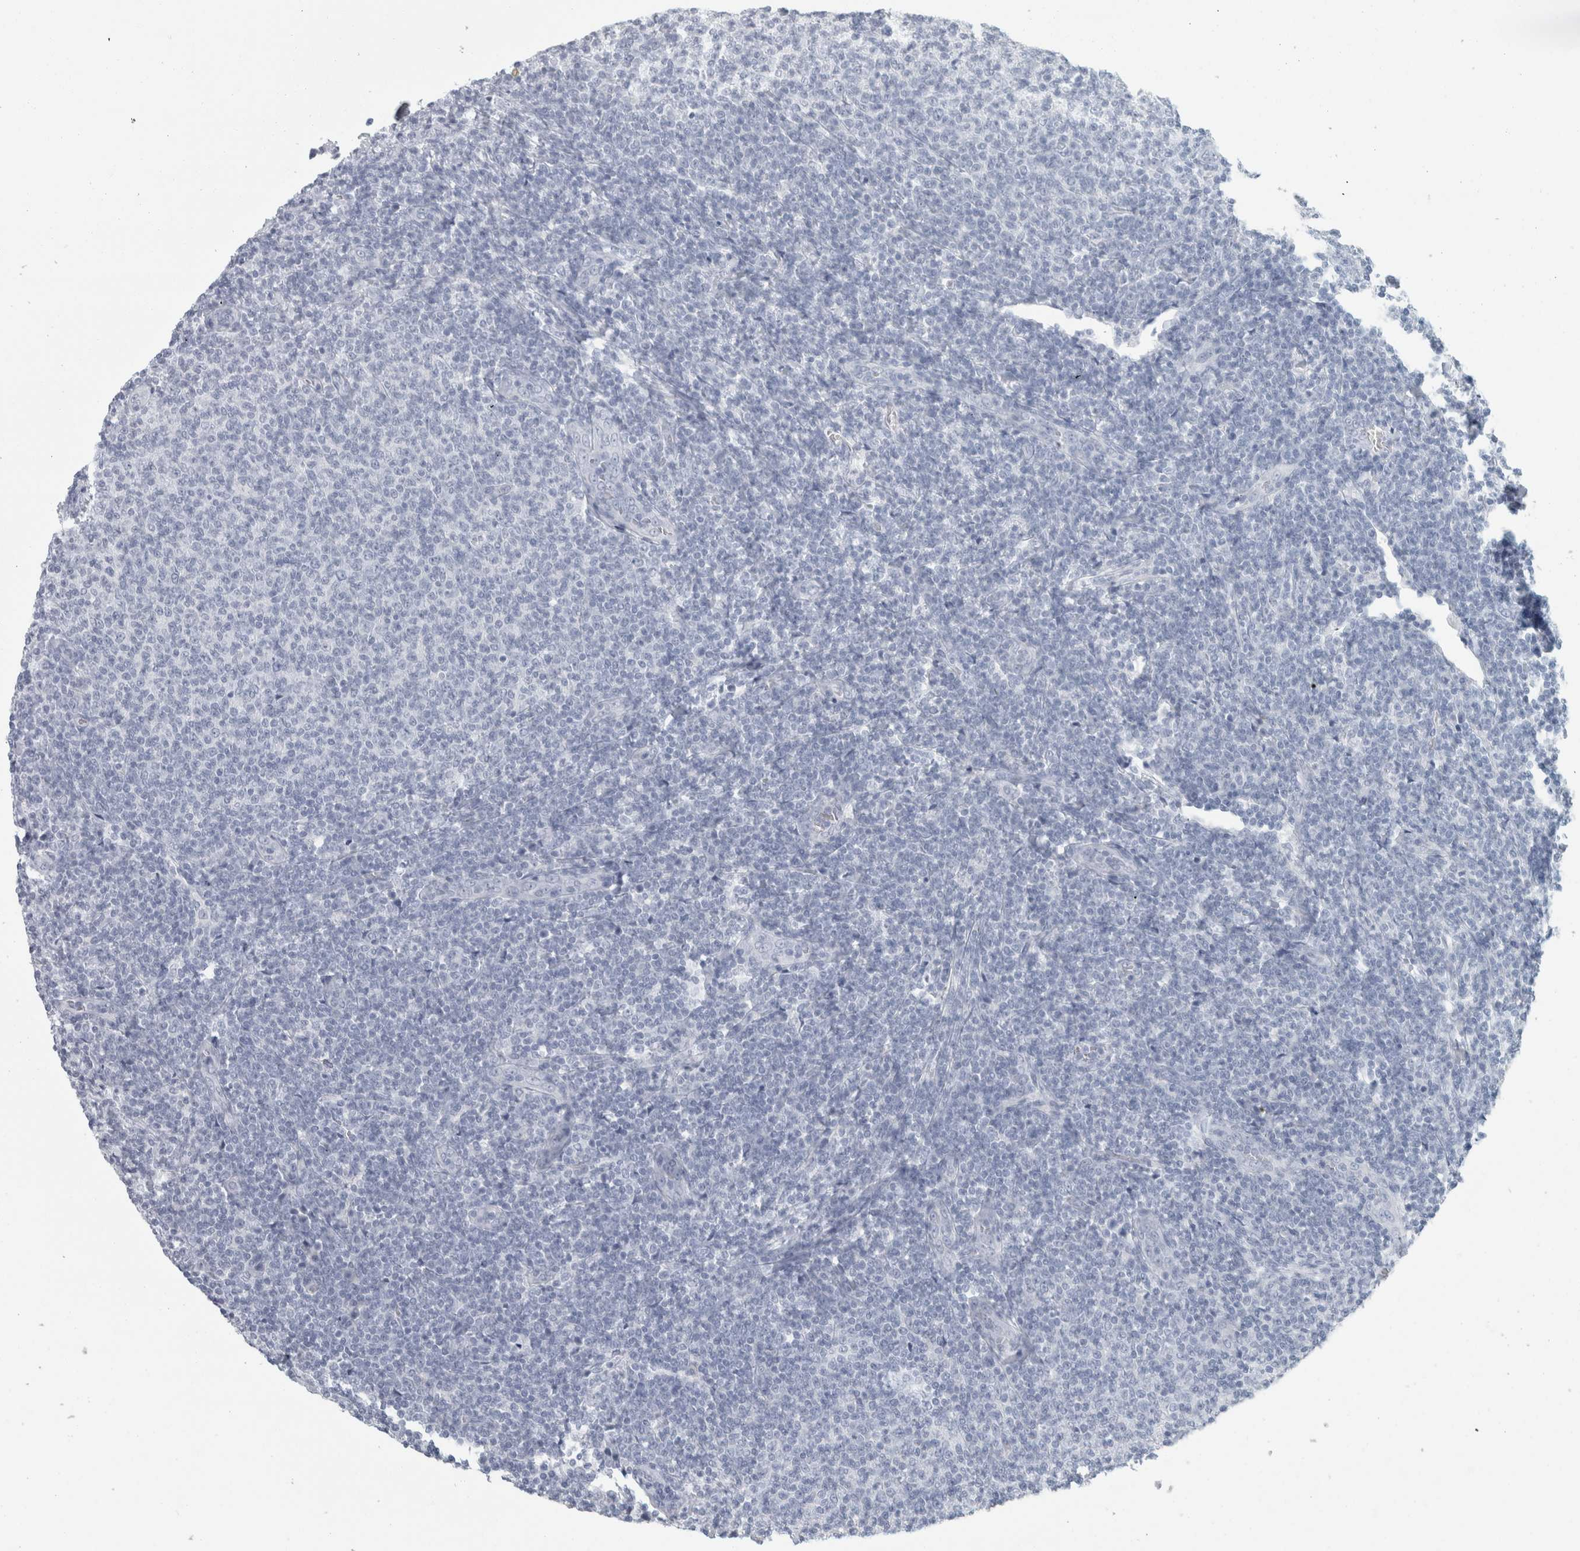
{"staining": {"intensity": "negative", "quantity": "none", "location": "none"}, "tissue": "lymphoma", "cell_type": "Tumor cells", "image_type": "cancer", "snomed": [{"axis": "morphology", "description": "Malignant lymphoma, non-Hodgkin's type, Low grade"}, {"axis": "topography", "description": "Lymph node"}], "caption": "Immunohistochemistry (IHC) photomicrograph of malignant lymphoma, non-Hodgkin's type (low-grade) stained for a protein (brown), which exhibits no staining in tumor cells.", "gene": "SLC28A3", "patient": {"sex": "male", "age": 66}}